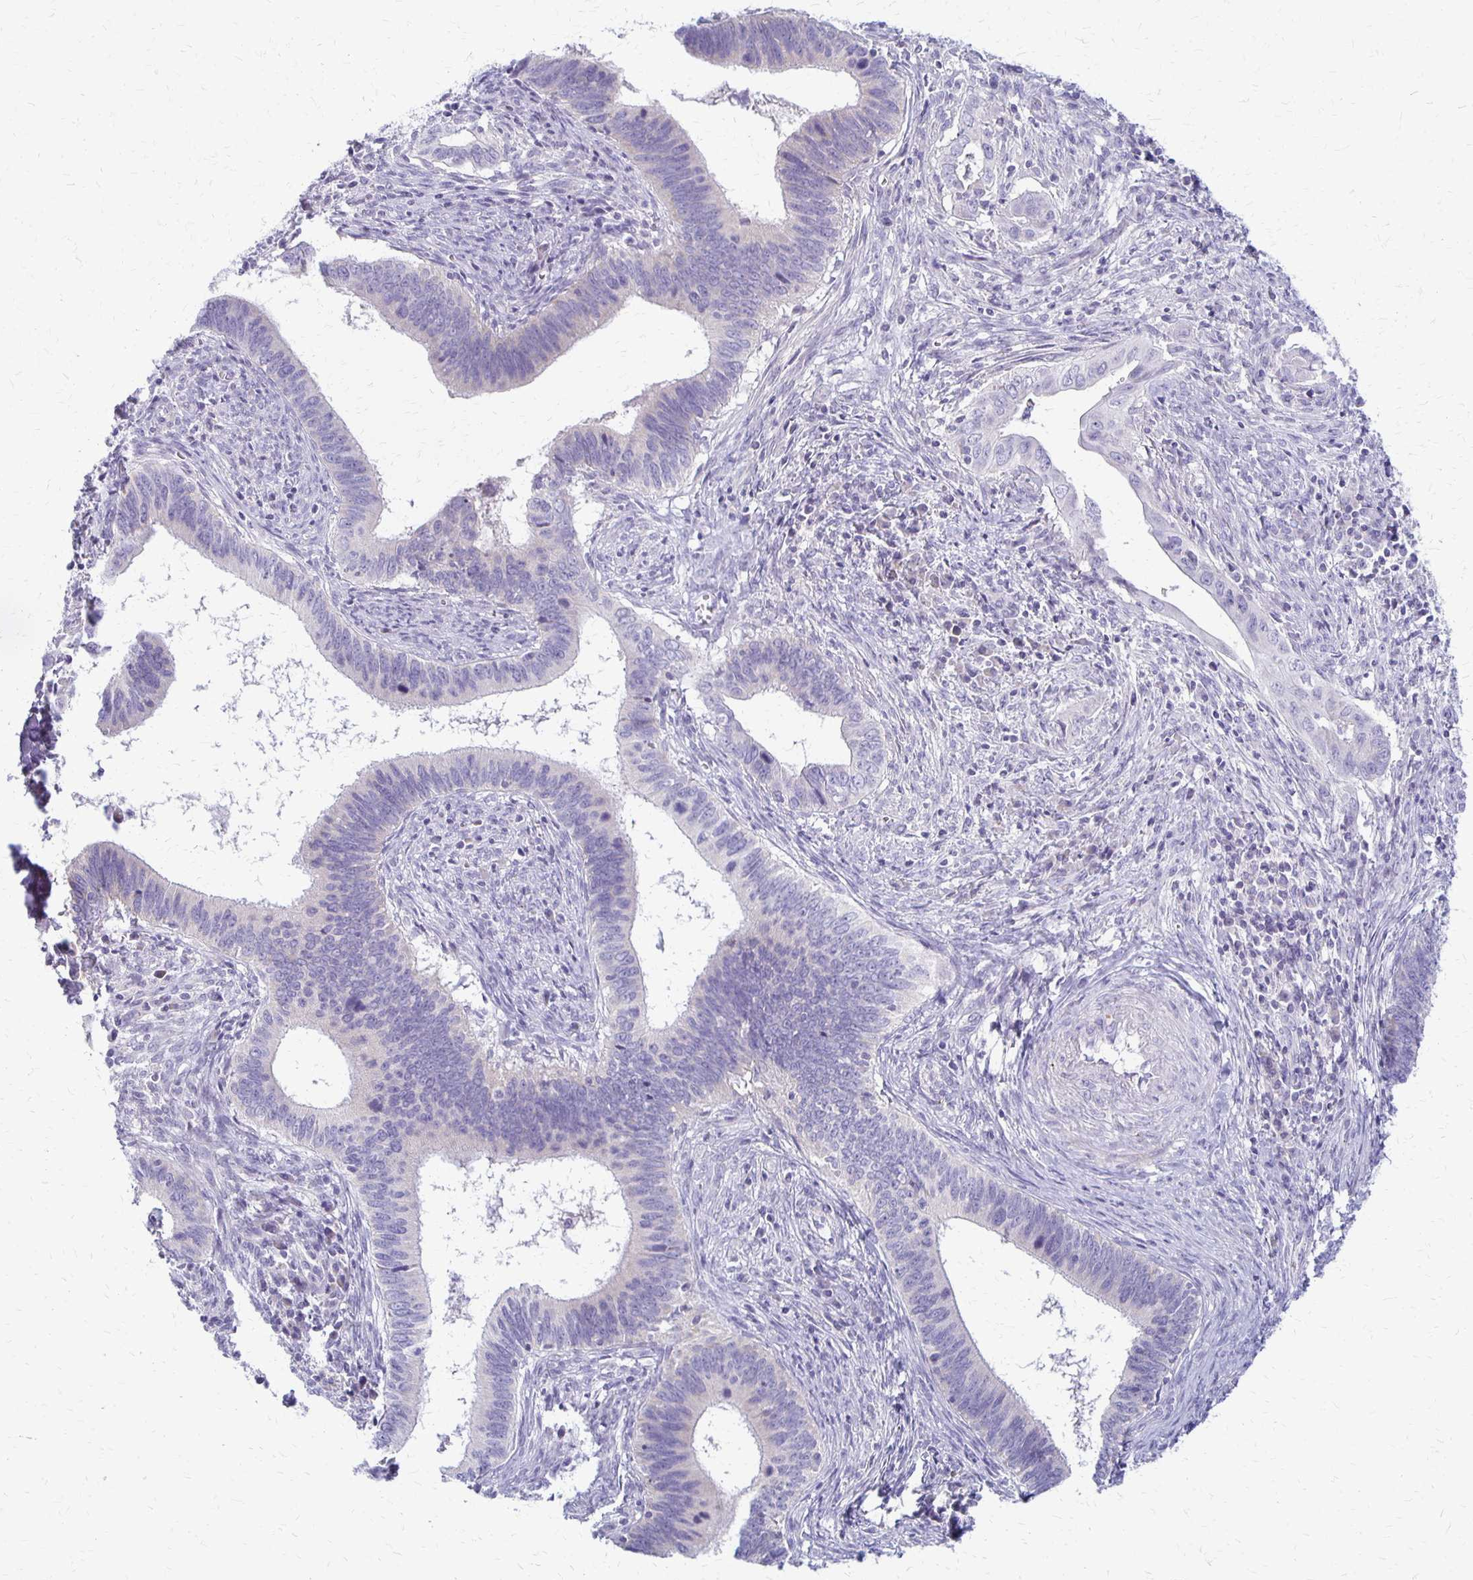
{"staining": {"intensity": "negative", "quantity": "none", "location": "none"}, "tissue": "cervical cancer", "cell_type": "Tumor cells", "image_type": "cancer", "snomed": [{"axis": "morphology", "description": "Adenocarcinoma, NOS"}, {"axis": "topography", "description": "Cervix"}], "caption": "This is an immunohistochemistry (IHC) micrograph of cervical adenocarcinoma. There is no expression in tumor cells.", "gene": "RHOC", "patient": {"sex": "female", "age": 42}}